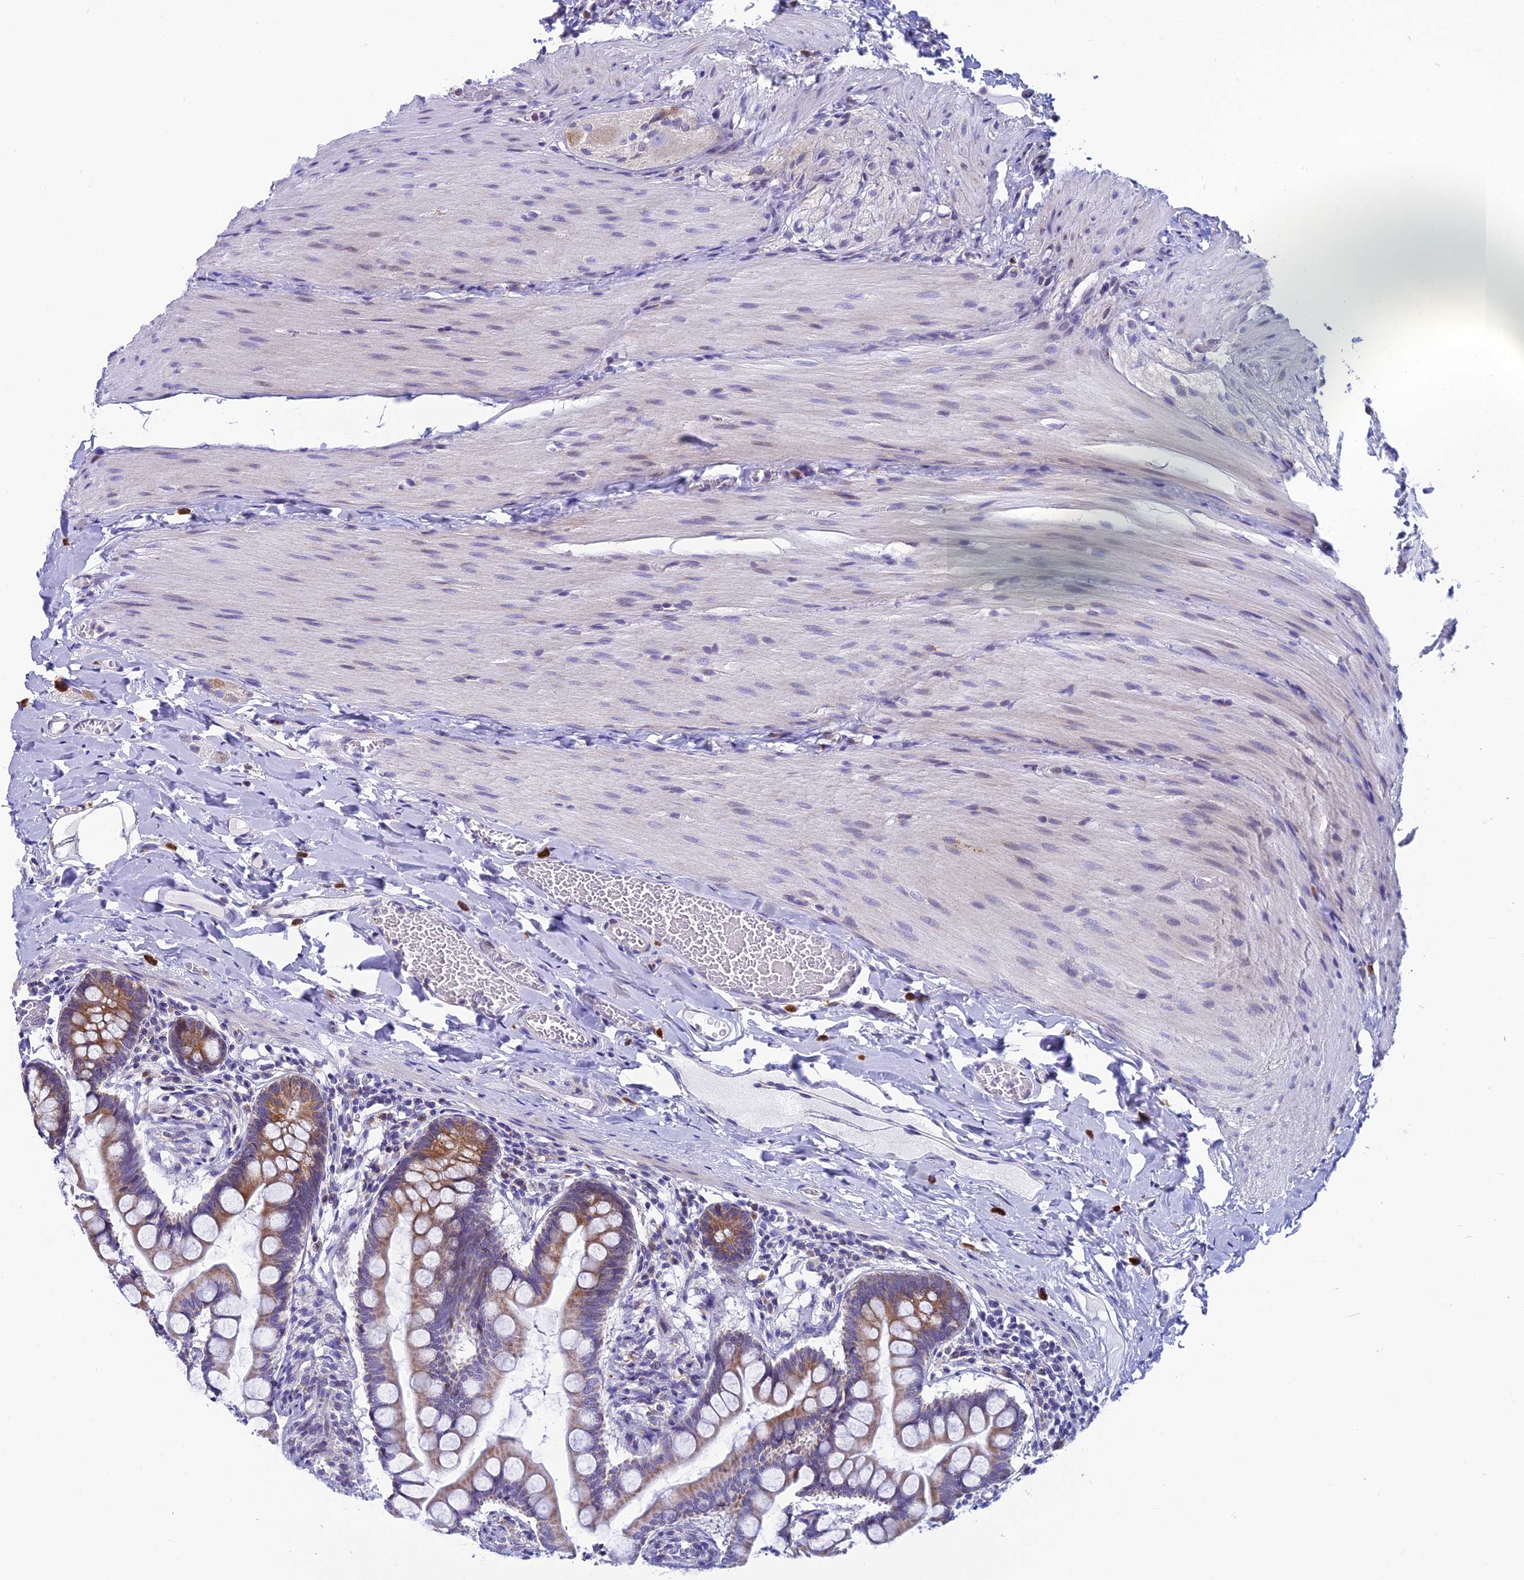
{"staining": {"intensity": "moderate", "quantity": ">75%", "location": "cytoplasmic/membranous"}, "tissue": "small intestine", "cell_type": "Glandular cells", "image_type": "normal", "snomed": [{"axis": "morphology", "description": "Normal tissue, NOS"}, {"axis": "topography", "description": "Small intestine"}], "caption": "DAB (3,3'-diaminobenzidine) immunohistochemical staining of unremarkable small intestine shows moderate cytoplasmic/membranous protein staining in approximately >75% of glandular cells.", "gene": "REEP4", "patient": {"sex": "male", "age": 41}}